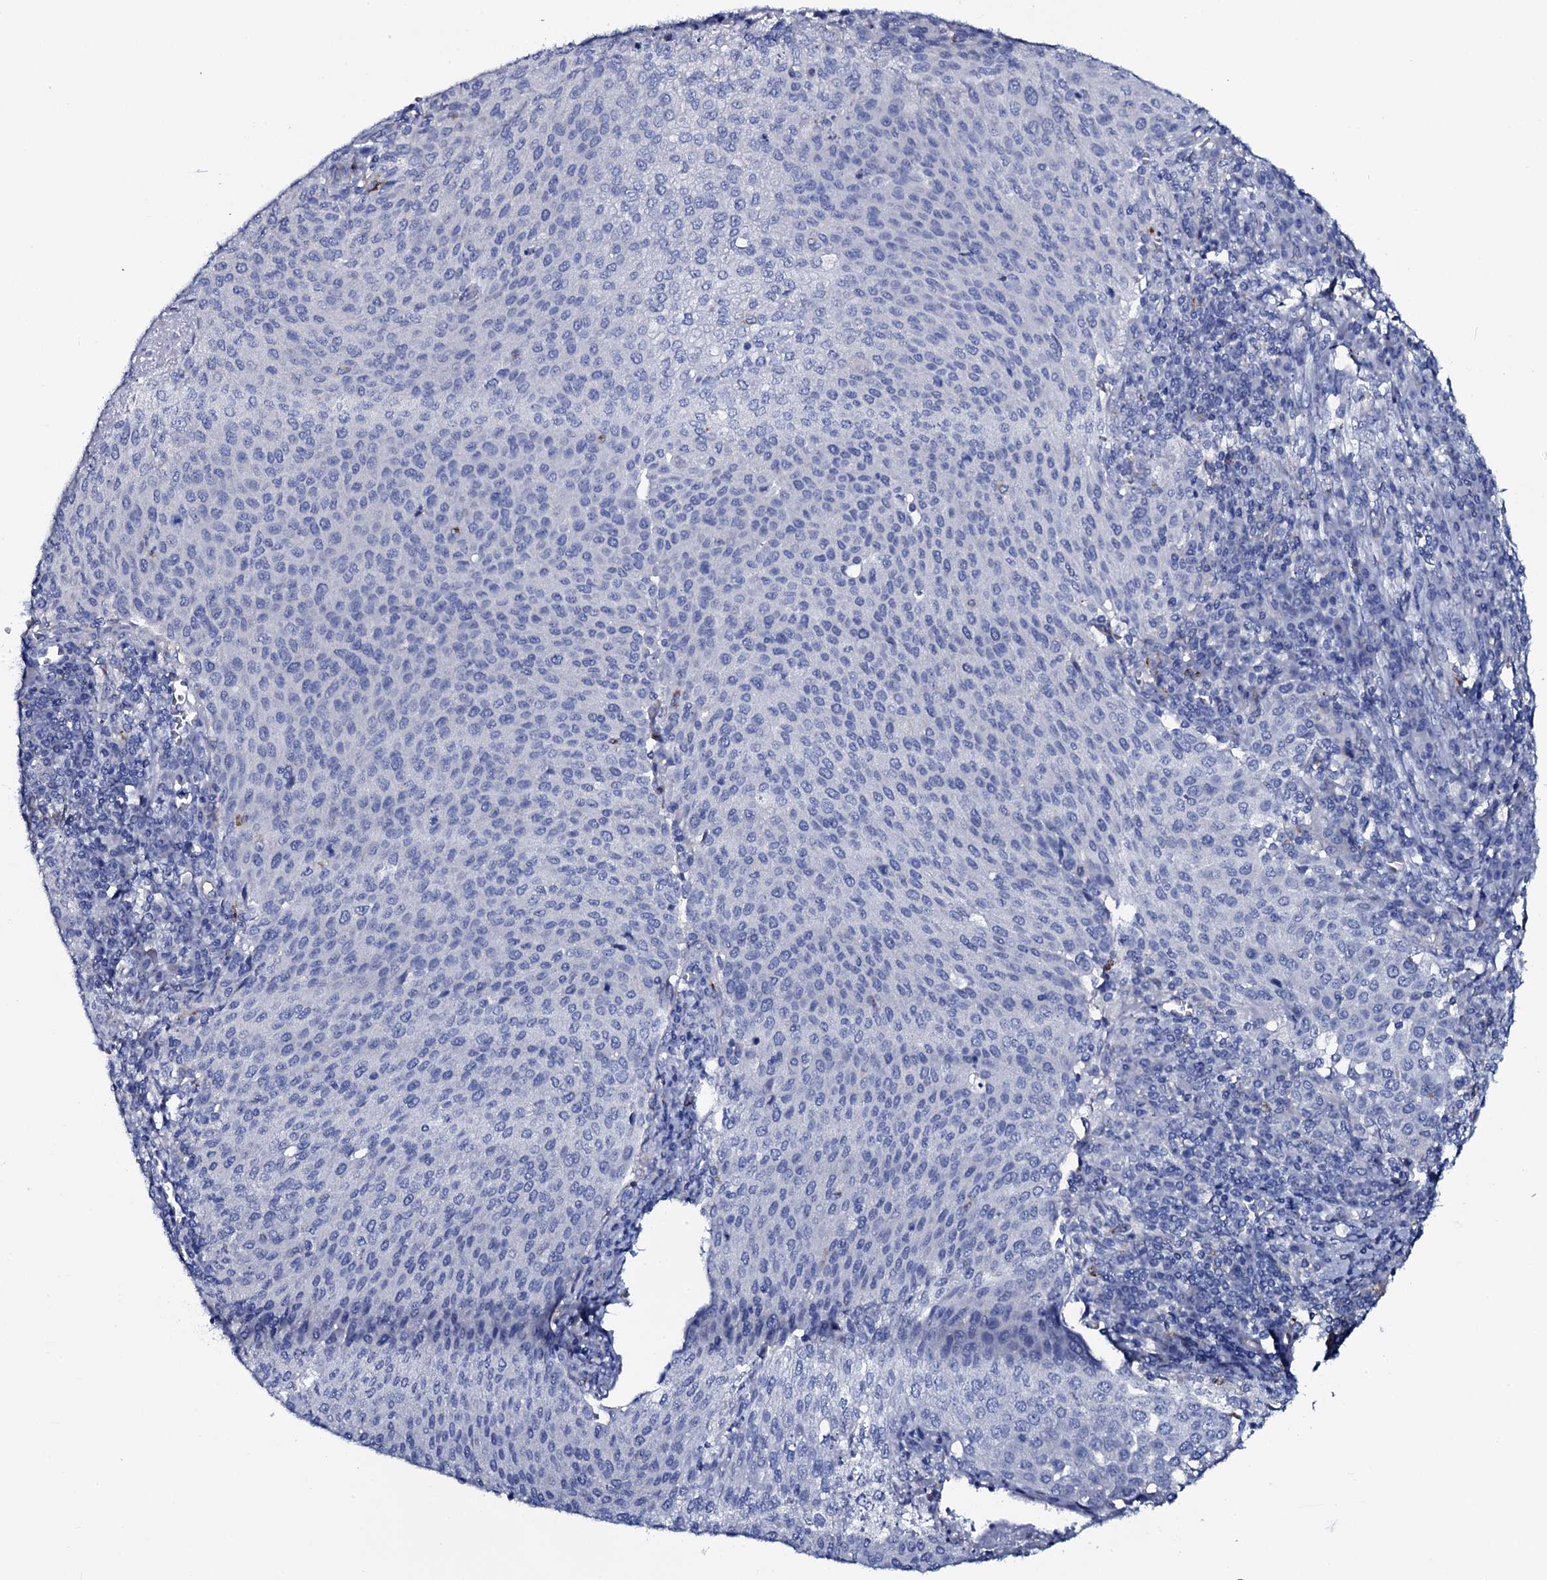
{"staining": {"intensity": "negative", "quantity": "none", "location": "none"}, "tissue": "cervical cancer", "cell_type": "Tumor cells", "image_type": "cancer", "snomed": [{"axis": "morphology", "description": "Squamous cell carcinoma, NOS"}, {"axis": "topography", "description": "Cervix"}], "caption": "This micrograph is of cervical squamous cell carcinoma stained with IHC to label a protein in brown with the nuclei are counter-stained blue. There is no staining in tumor cells.", "gene": "GYS2", "patient": {"sex": "female", "age": 46}}